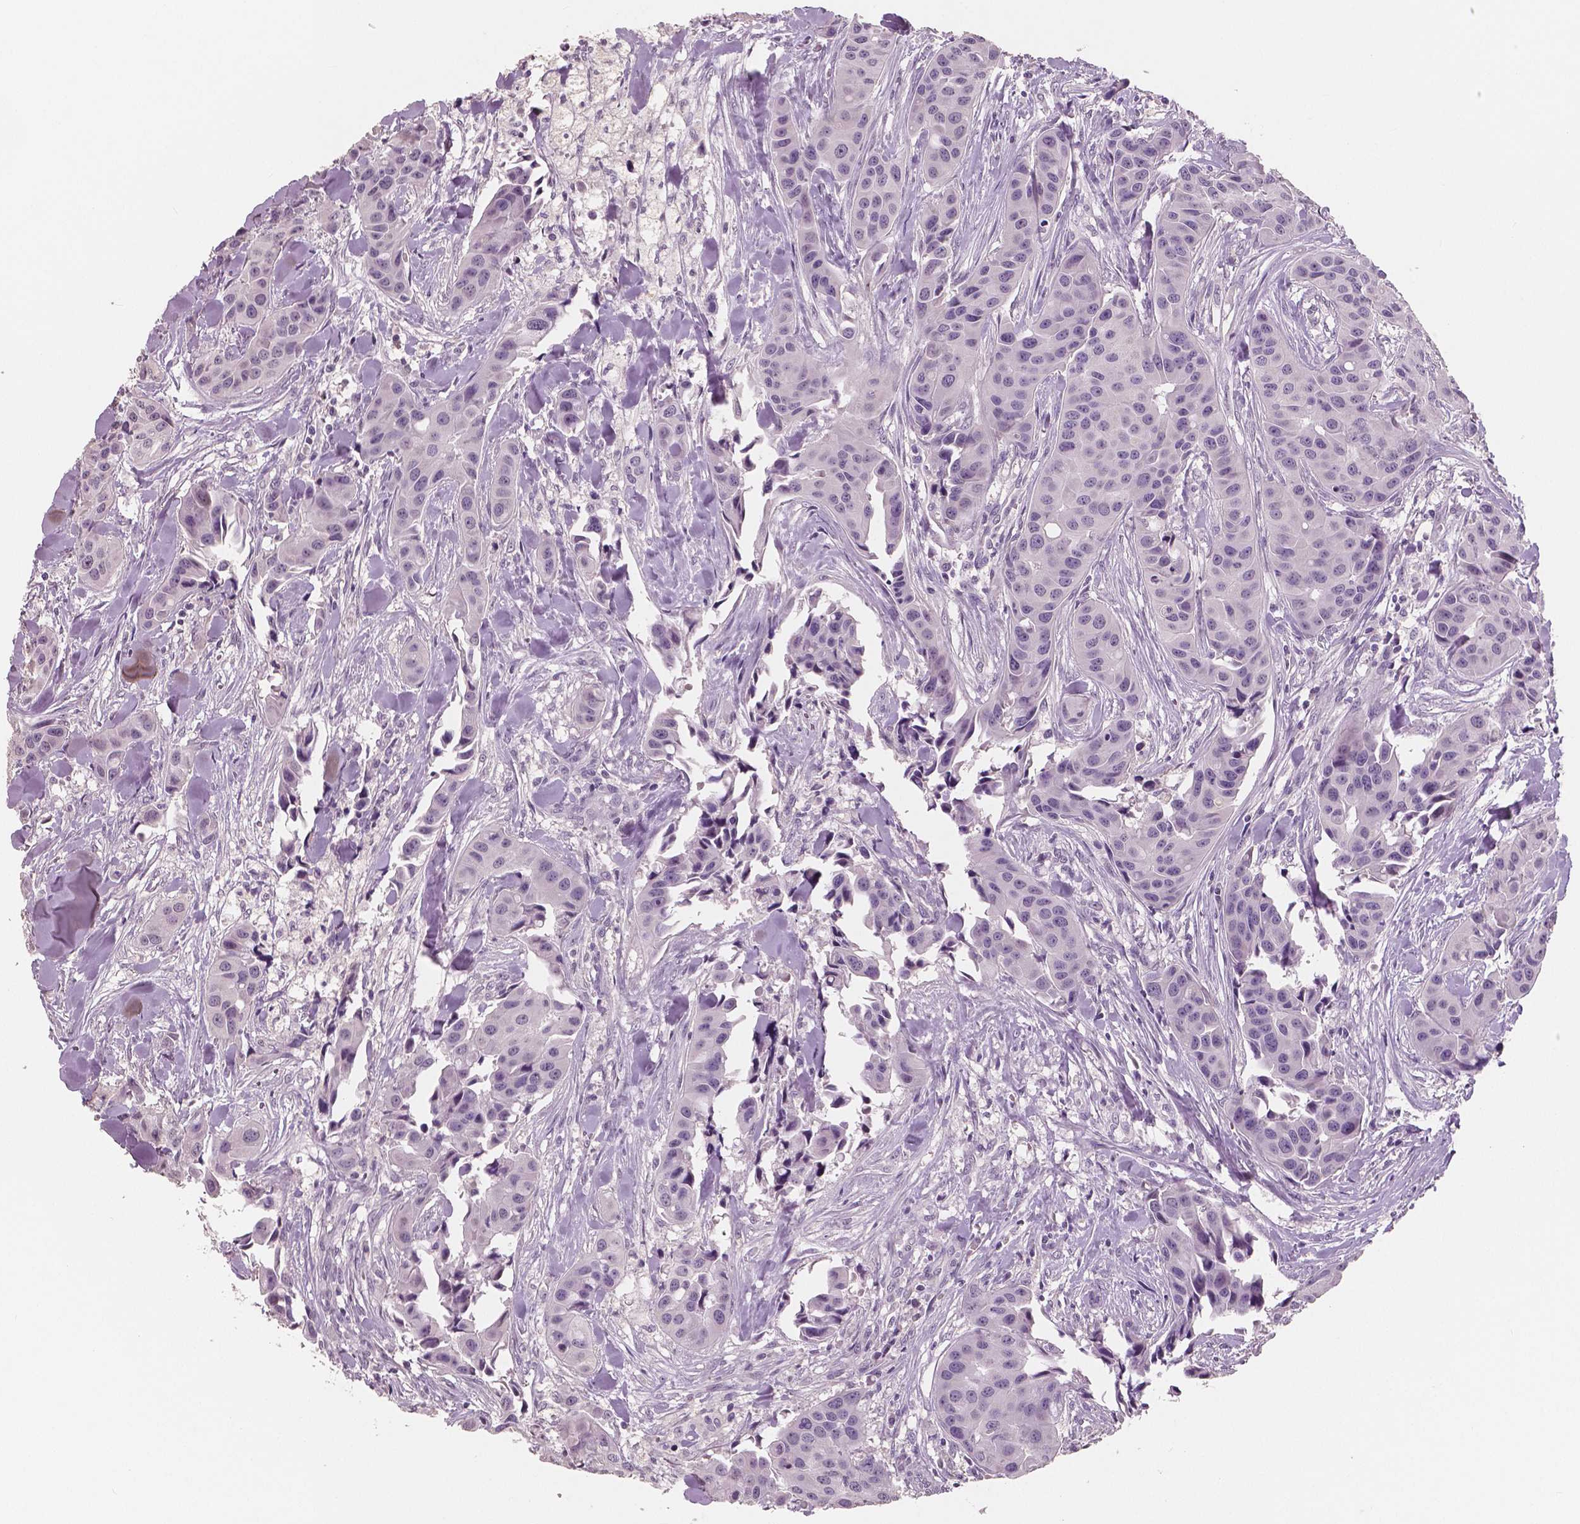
{"staining": {"intensity": "negative", "quantity": "none", "location": "none"}, "tissue": "head and neck cancer", "cell_type": "Tumor cells", "image_type": "cancer", "snomed": [{"axis": "morphology", "description": "Adenocarcinoma, NOS"}, {"axis": "topography", "description": "Head-Neck"}], "caption": "IHC histopathology image of head and neck cancer (adenocarcinoma) stained for a protein (brown), which displays no staining in tumor cells.", "gene": "NECAB1", "patient": {"sex": "male", "age": 76}}